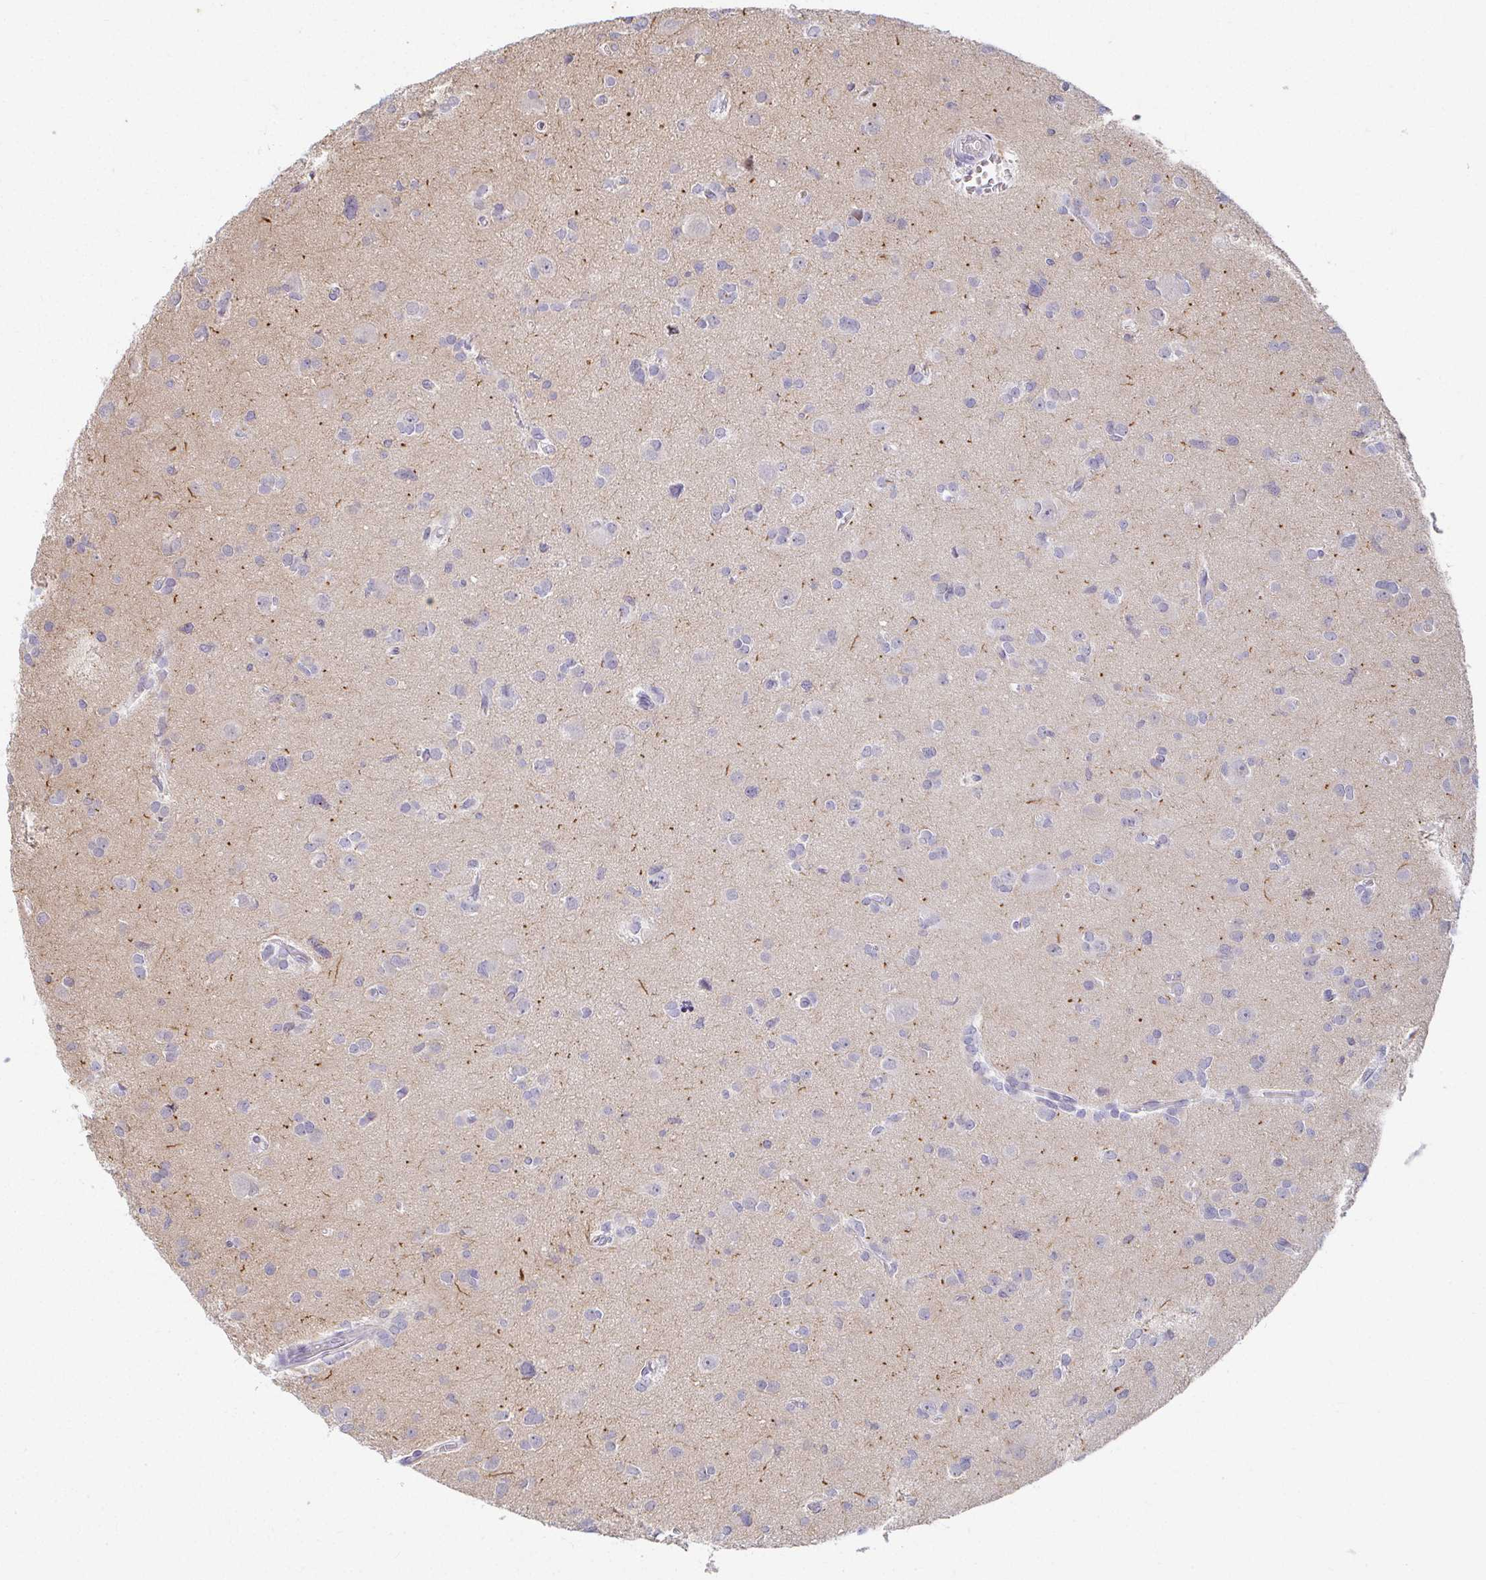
{"staining": {"intensity": "negative", "quantity": "none", "location": "none"}, "tissue": "glioma", "cell_type": "Tumor cells", "image_type": "cancer", "snomed": [{"axis": "morphology", "description": "Glioma, malignant, High grade"}, {"axis": "topography", "description": "Brain"}], "caption": "An image of high-grade glioma (malignant) stained for a protein demonstrates no brown staining in tumor cells. Brightfield microscopy of immunohistochemistry stained with DAB (3,3'-diaminobenzidine) (brown) and hematoxylin (blue), captured at high magnification.", "gene": "ANK3", "patient": {"sex": "male", "age": 23}}